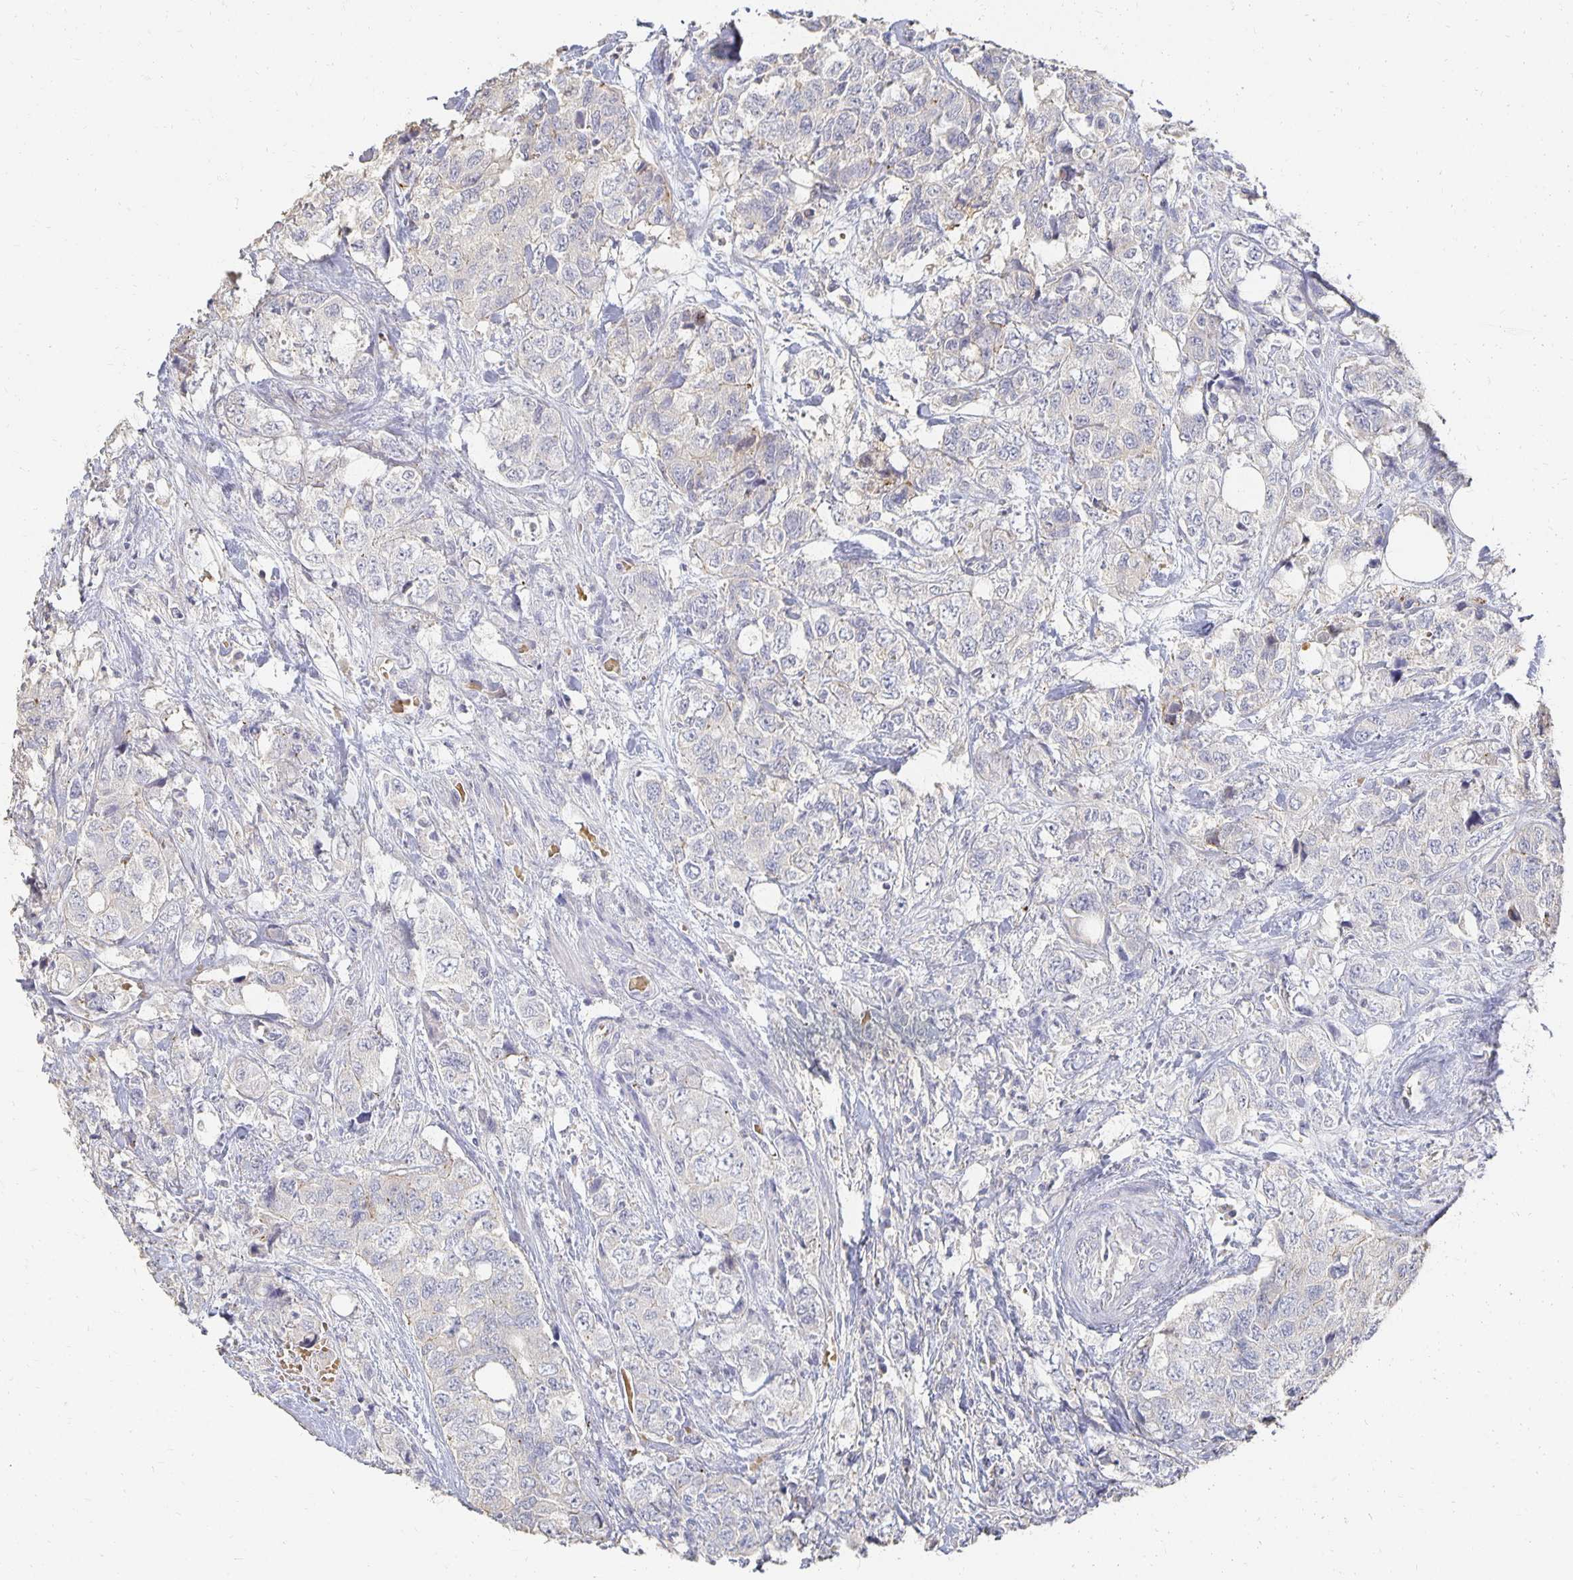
{"staining": {"intensity": "negative", "quantity": "none", "location": "none"}, "tissue": "urothelial cancer", "cell_type": "Tumor cells", "image_type": "cancer", "snomed": [{"axis": "morphology", "description": "Urothelial carcinoma, High grade"}, {"axis": "topography", "description": "Urinary bladder"}], "caption": "Immunohistochemistry (IHC) micrograph of urothelial cancer stained for a protein (brown), which displays no staining in tumor cells.", "gene": "CST6", "patient": {"sex": "female", "age": 78}}